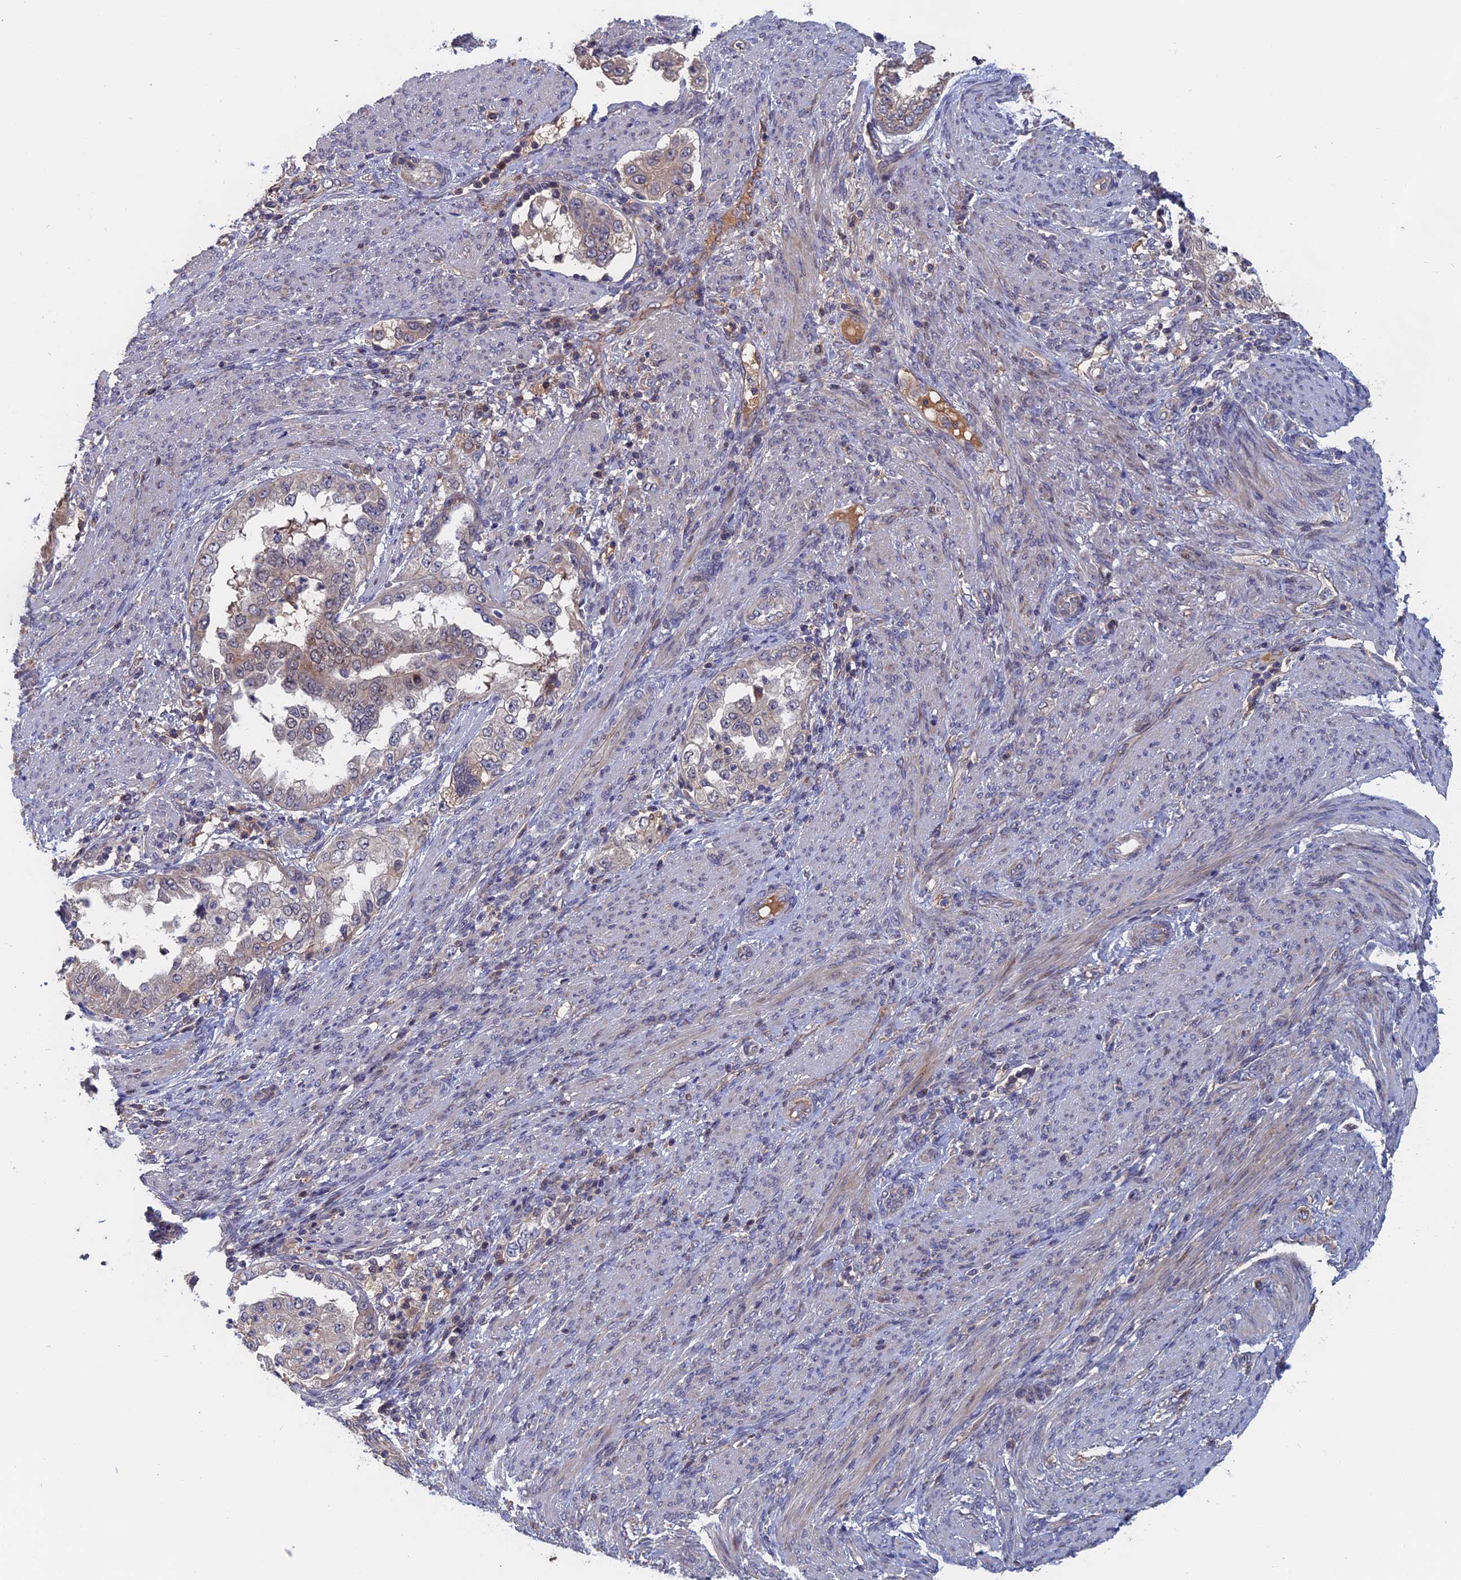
{"staining": {"intensity": "weak", "quantity": "<25%", "location": "cytoplasmic/membranous"}, "tissue": "endometrial cancer", "cell_type": "Tumor cells", "image_type": "cancer", "snomed": [{"axis": "morphology", "description": "Adenocarcinoma, NOS"}, {"axis": "topography", "description": "Endometrium"}], "caption": "A high-resolution image shows immunohistochemistry (IHC) staining of adenocarcinoma (endometrial), which exhibits no significant expression in tumor cells.", "gene": "SLC33A1", "patient": {"sex": "female", "age": 85}}